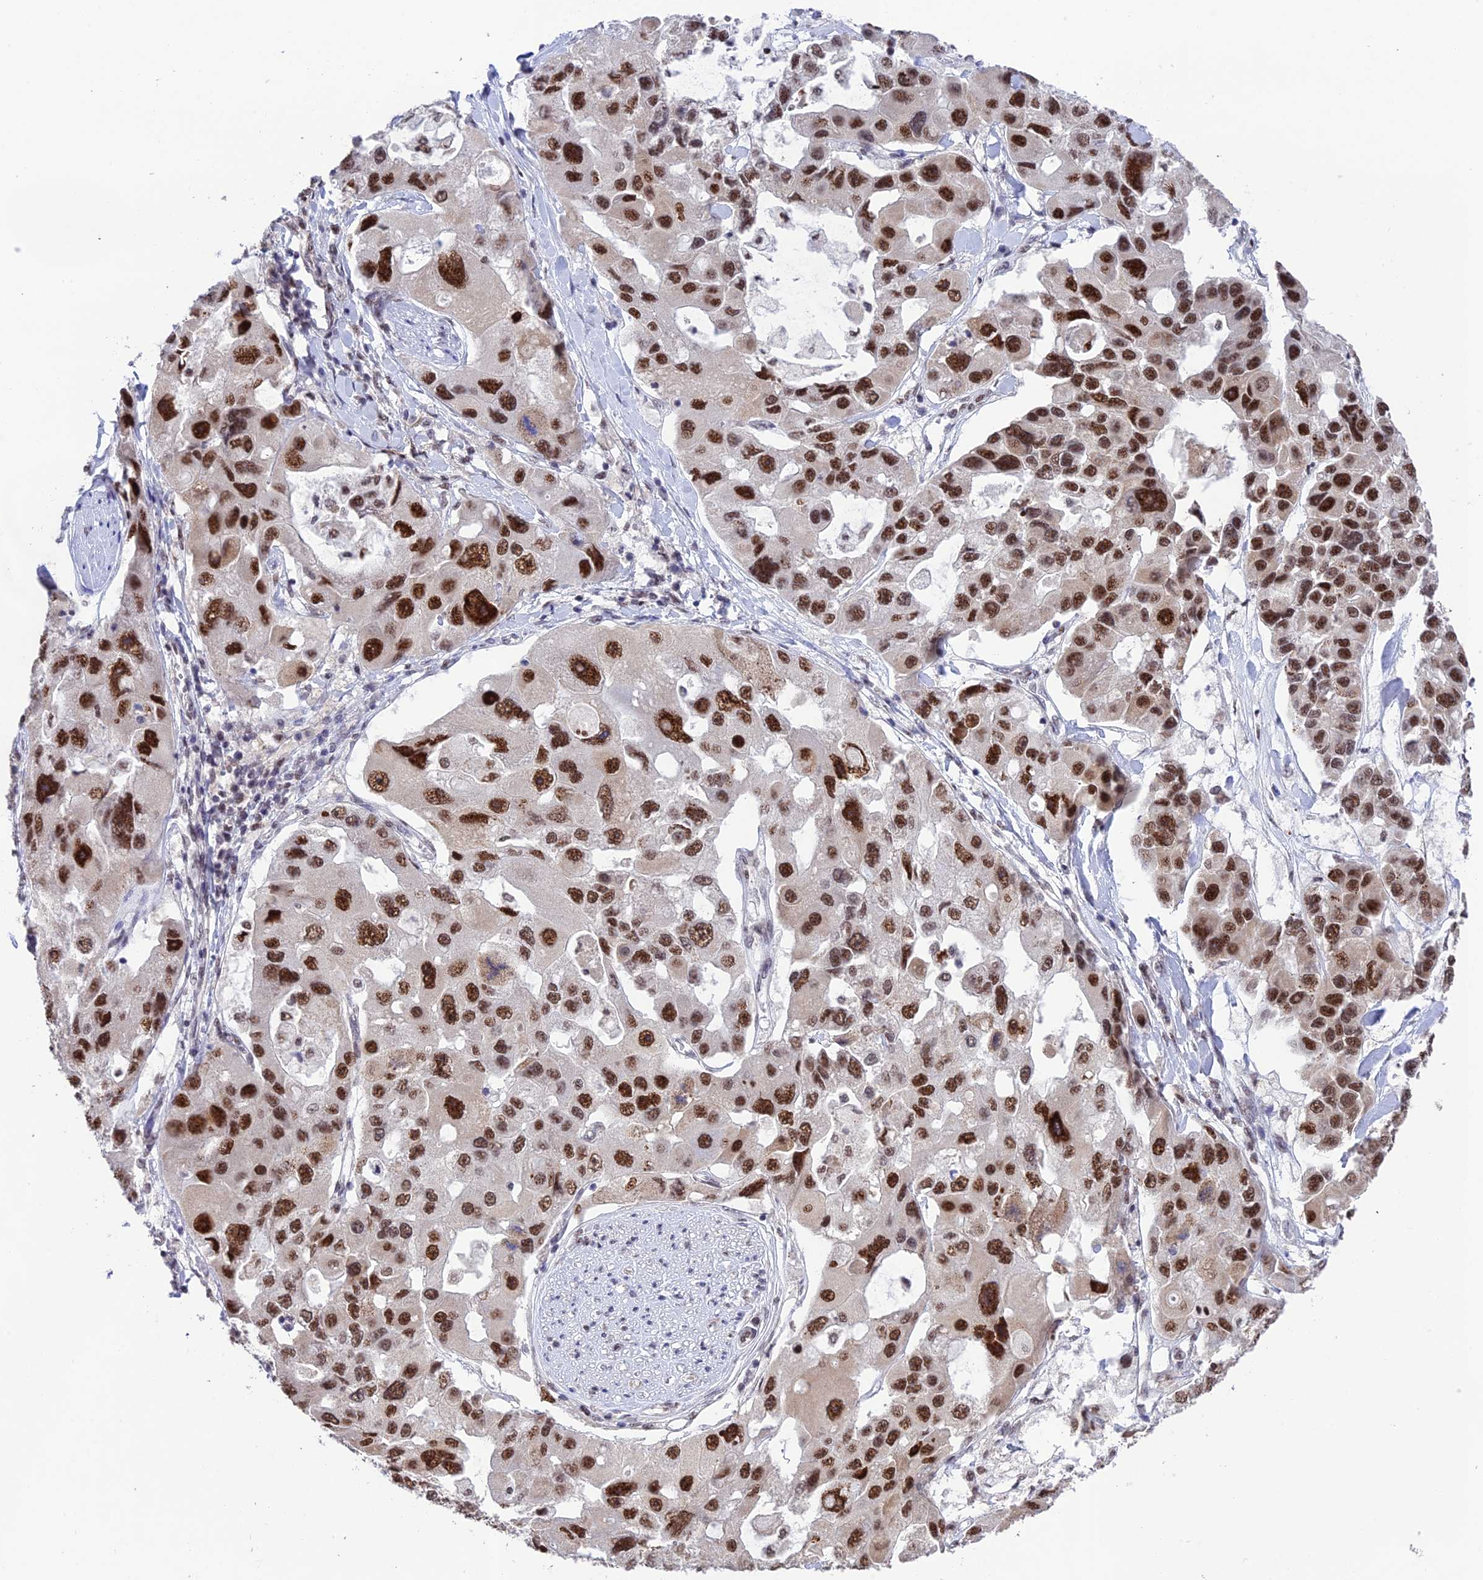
{"staining": {"intensity": "strong", "quantity": ">75%", "location": "nuclear"}, "tissue": "lung cancer", "cell_type": "Tumor cells", "image_type": "cancer", "snomed": [{"axis": "morphology", "description": "Adenocarcinoma, NOS"}, {"axis": "topography", "description": "Lung"}], "caption": "A high amount of strong nuclear staining is present in approximately >75% of tumor cells in lung cancer (adenocarcinoma) tissue.", "gene": "THOC7", "patient": {"sex": "female", "age": 54}}